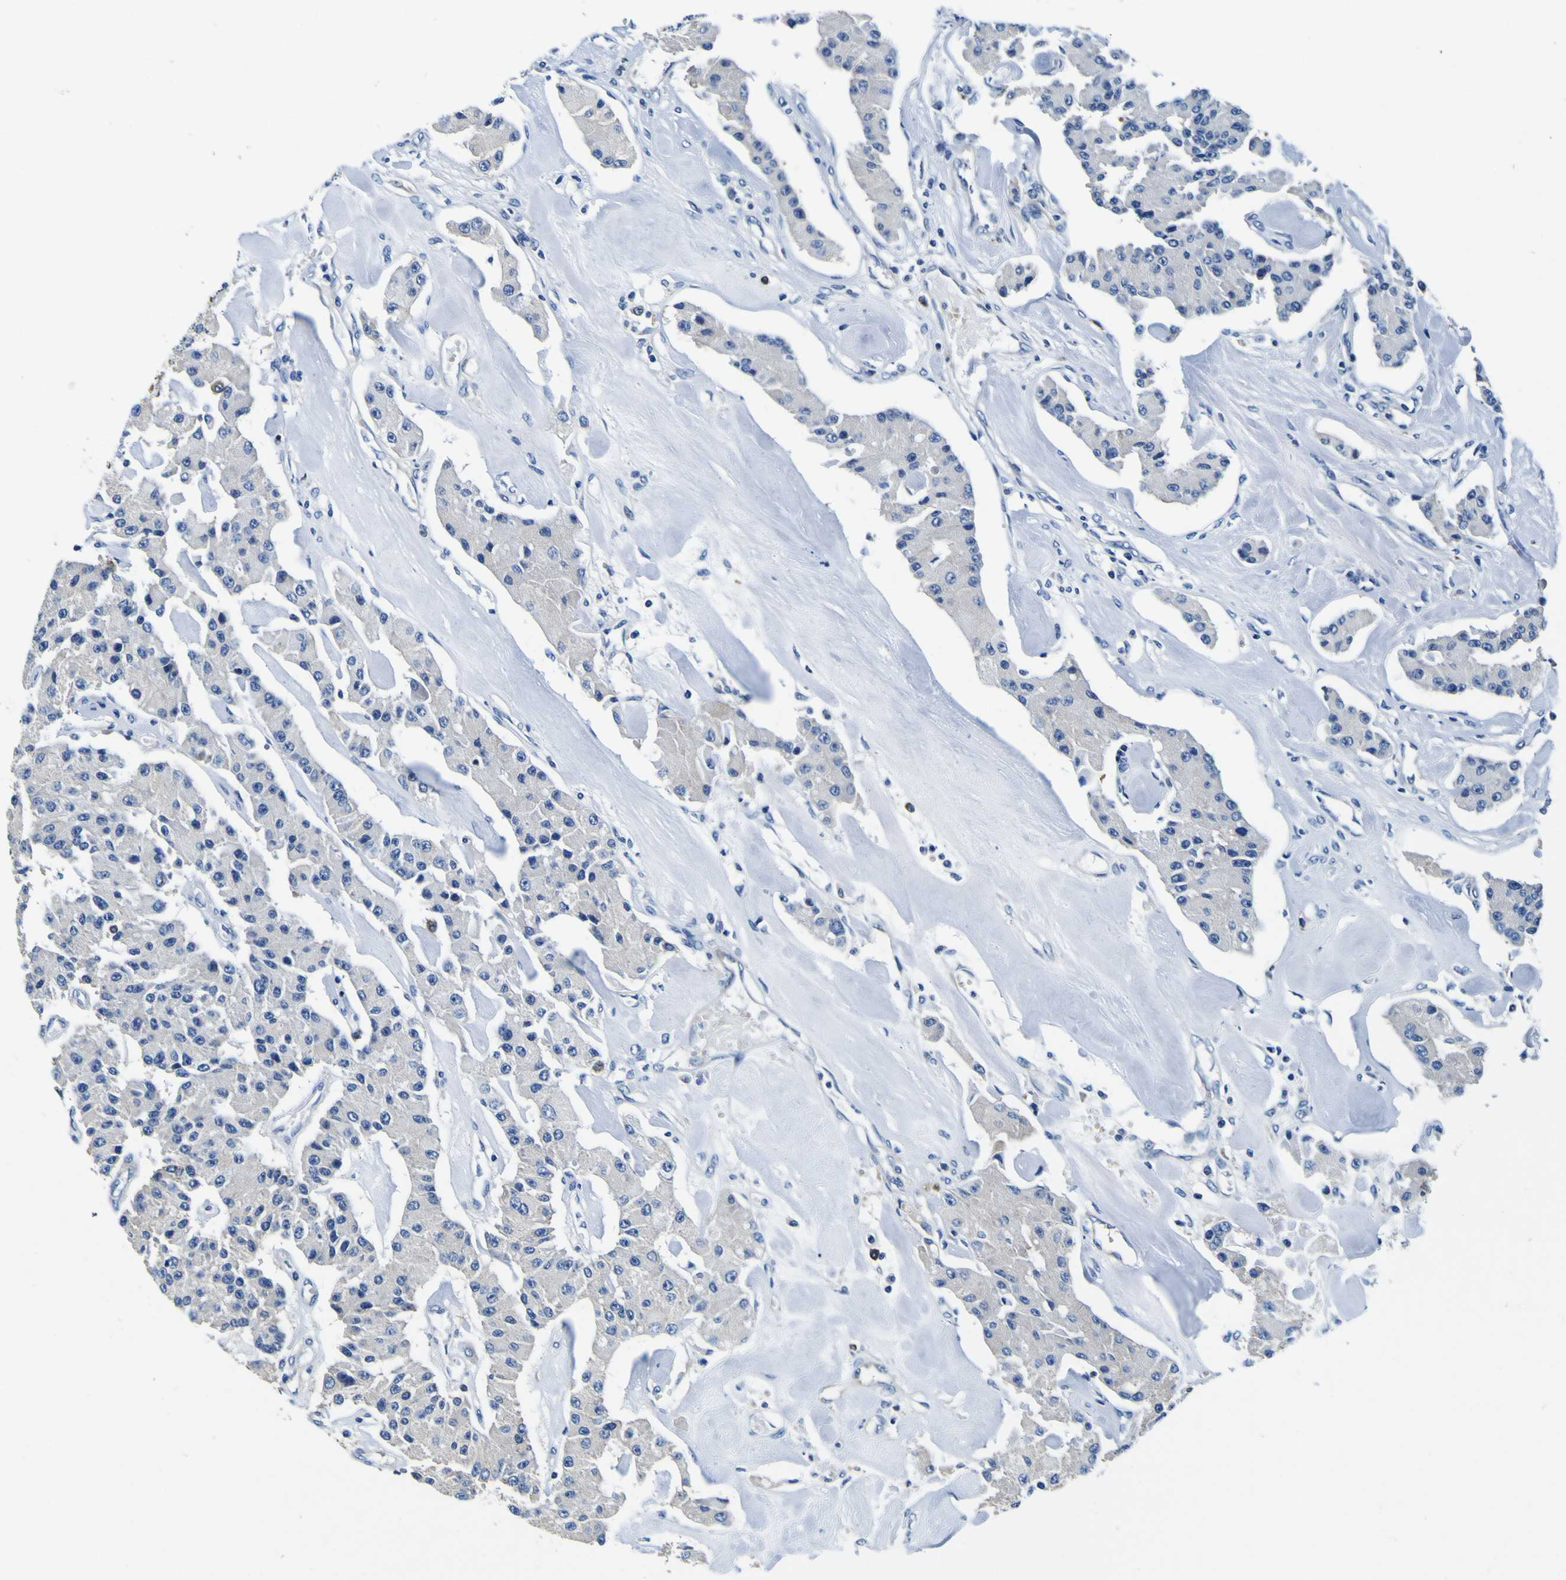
{"staining": {"intensity": "negative", "quantity": "none", "location": "none"}, "tissue": "carcinoid", "cell_type": "Tumor cells", "image_type": "cancer", "snomed": [{"axis": "morphology", "description": "Carcinoid, malignant, NOS"}, {"axis": "topography", "description": "Pancreas"}], "caption": "DAB immunohistochemical staining of carcinoid demonstrates no significant staining in tumor cells. (DAB (3,3'-diaminobenzidine) immunohistochemistry (IHC) visualized using brightfield microscopy, high magnification).", "gene": "TUBA1B", "patient": {"sex": "male", "age": 41}}